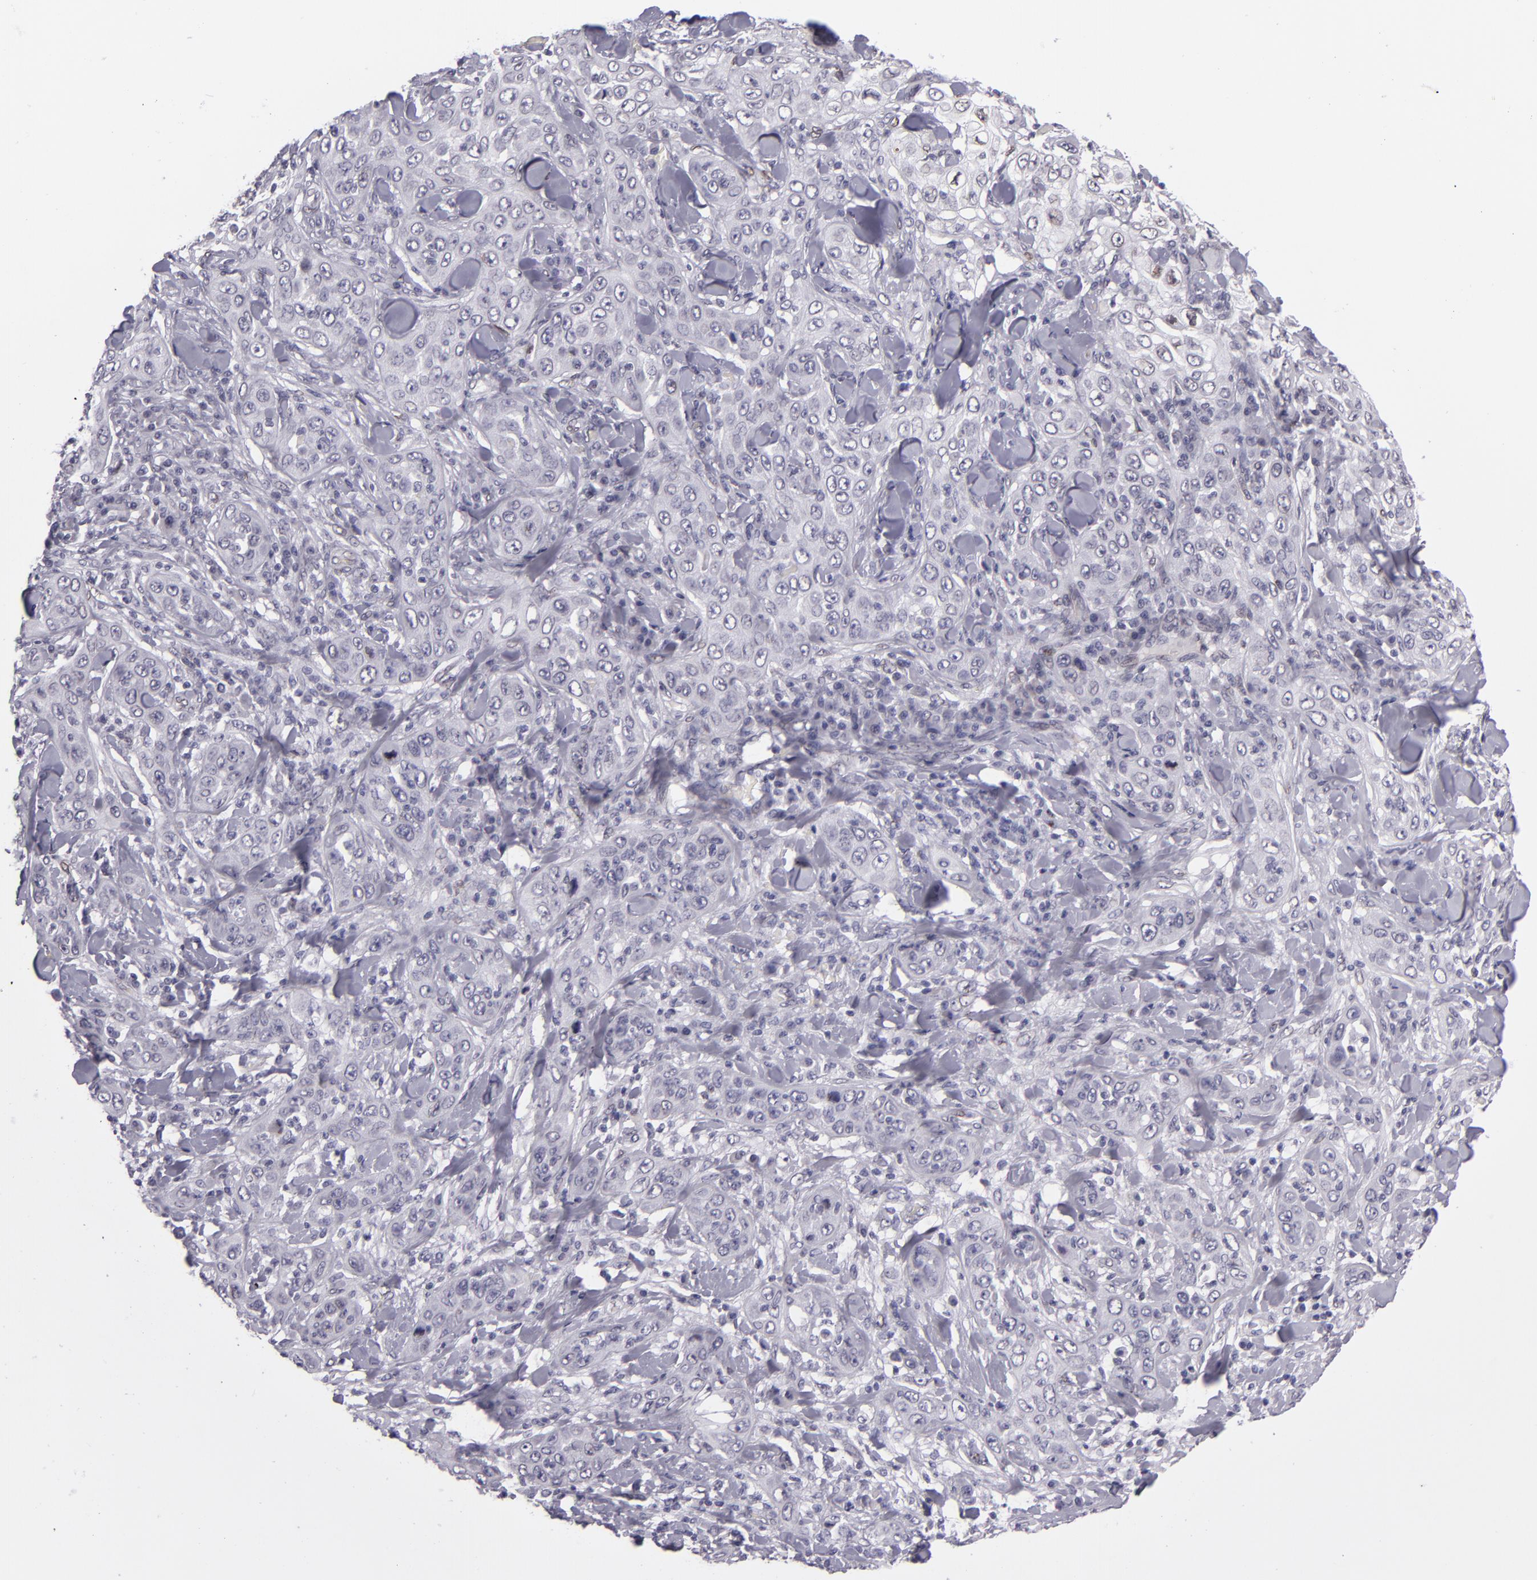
{"staining": {"intensity": "weak", "quantity": "<25%", "location": "nuclear"}, "tissue": "skin cancer", "cell_type": "Tumor cells", "image_type": "cancer", "snomed": [{"axis": "morphology", "description": "Squamous cell carcinoma, NOS"}, {"axis": "topography", "description": "Skin"}], "caption": "High magnification brightfield microscopy of skin cancer stained with DAB (brown) and counterstained with hematoxylin (blue): tumor cells show no significant positivity.", "gene": "EMD", "patient": {"sex": "male", "age": 84}}